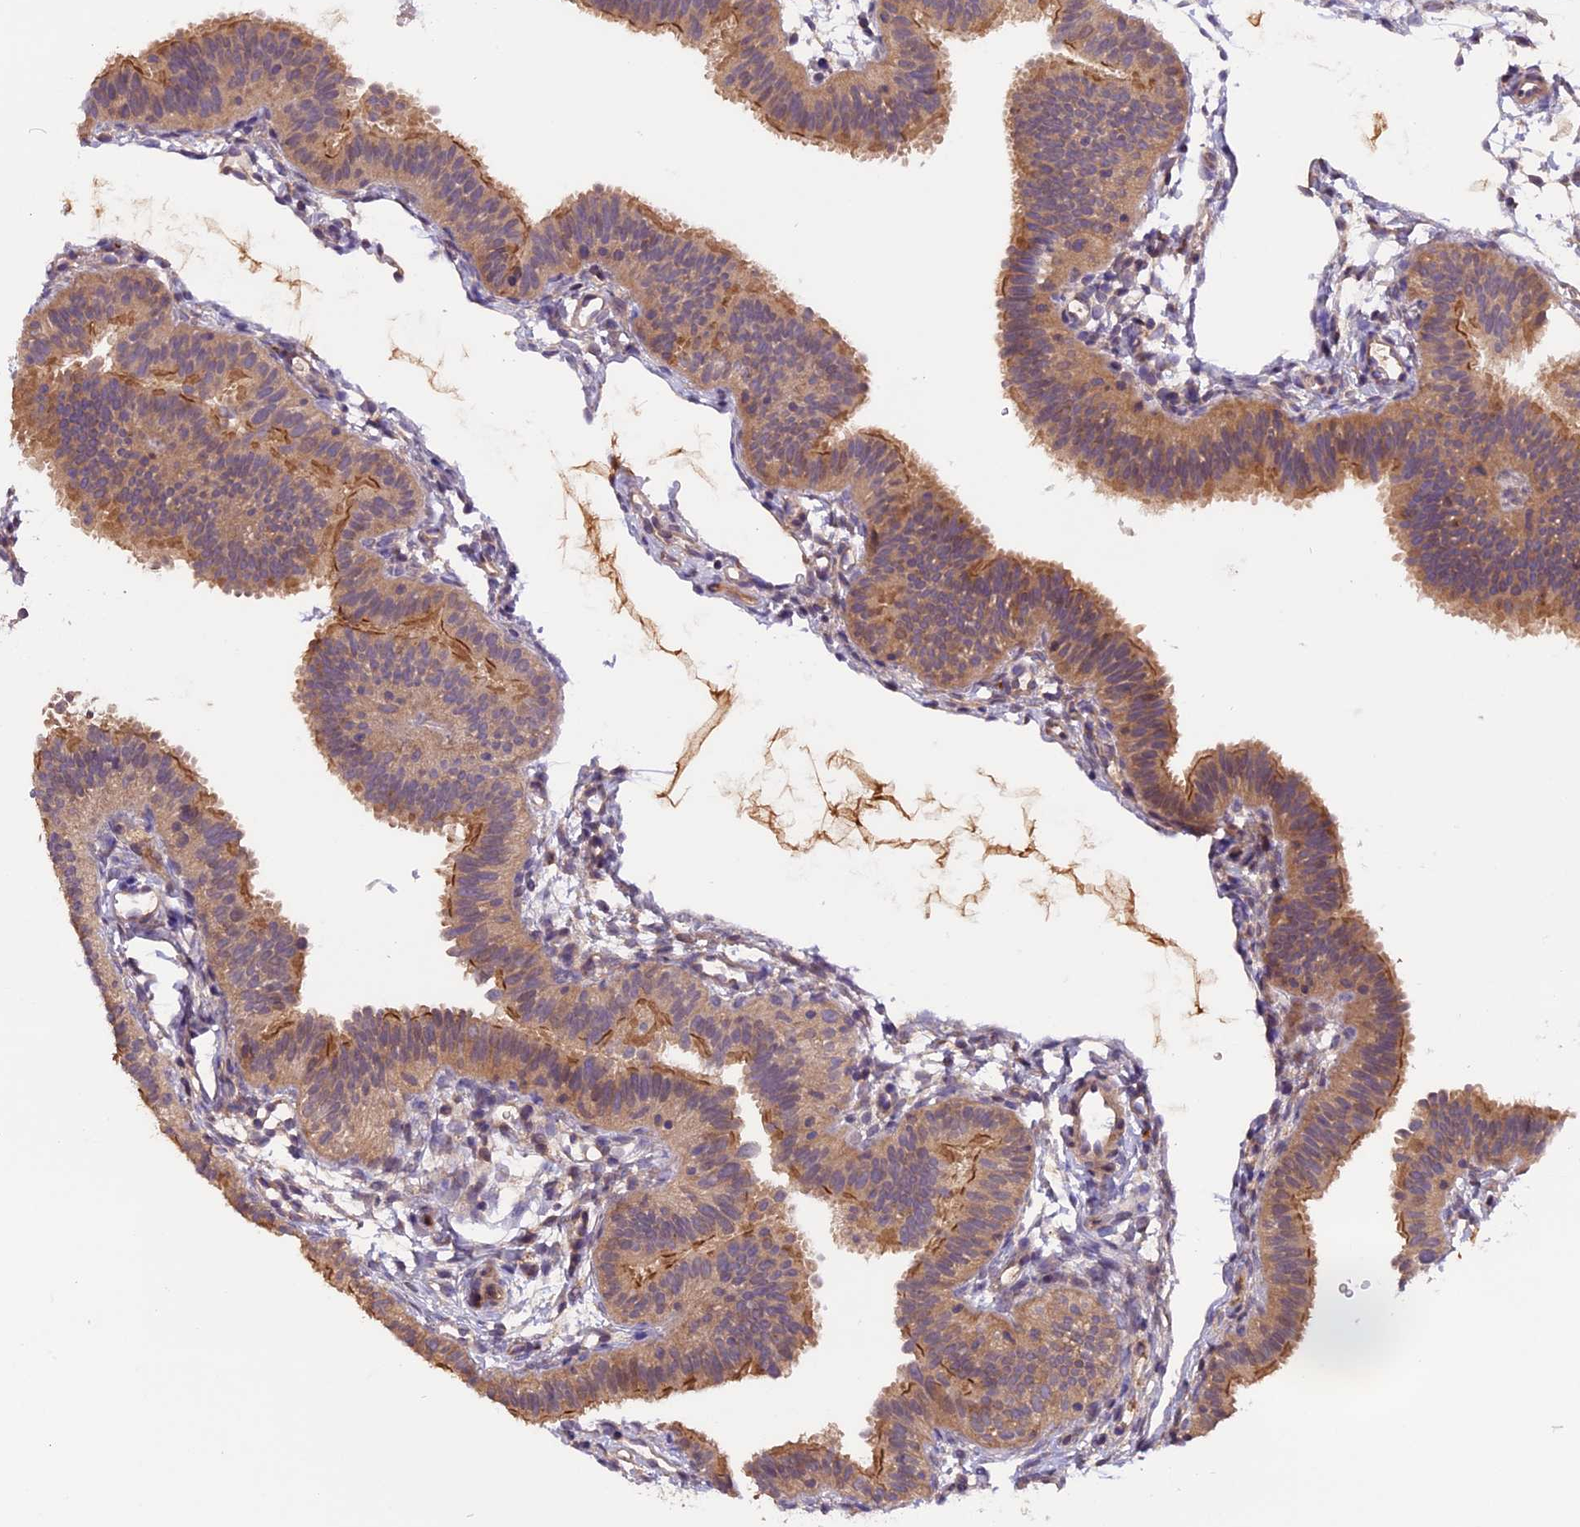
{"staining": {"intensity": "moderate", "quantity": ">75%", "location": "cytoplasmic/membranous"}, "tissue": "fallopian tube", "cell_type": "Glandular cells", "image_type": "normal", "snomed": [{"axis": "morphology", "description": "Normal tissue, NOS"}, {"axis": "topography", "description": "Fallopian tube"}], "caption": "Moderate cytoplasmic/membranous positivity for a protein is identified in about >75% of glandular cells of unremarkable fallopian tube using immunohistochemistry.", "gene": "SETD6", "patient": {"sex": "female", "age": 35}}